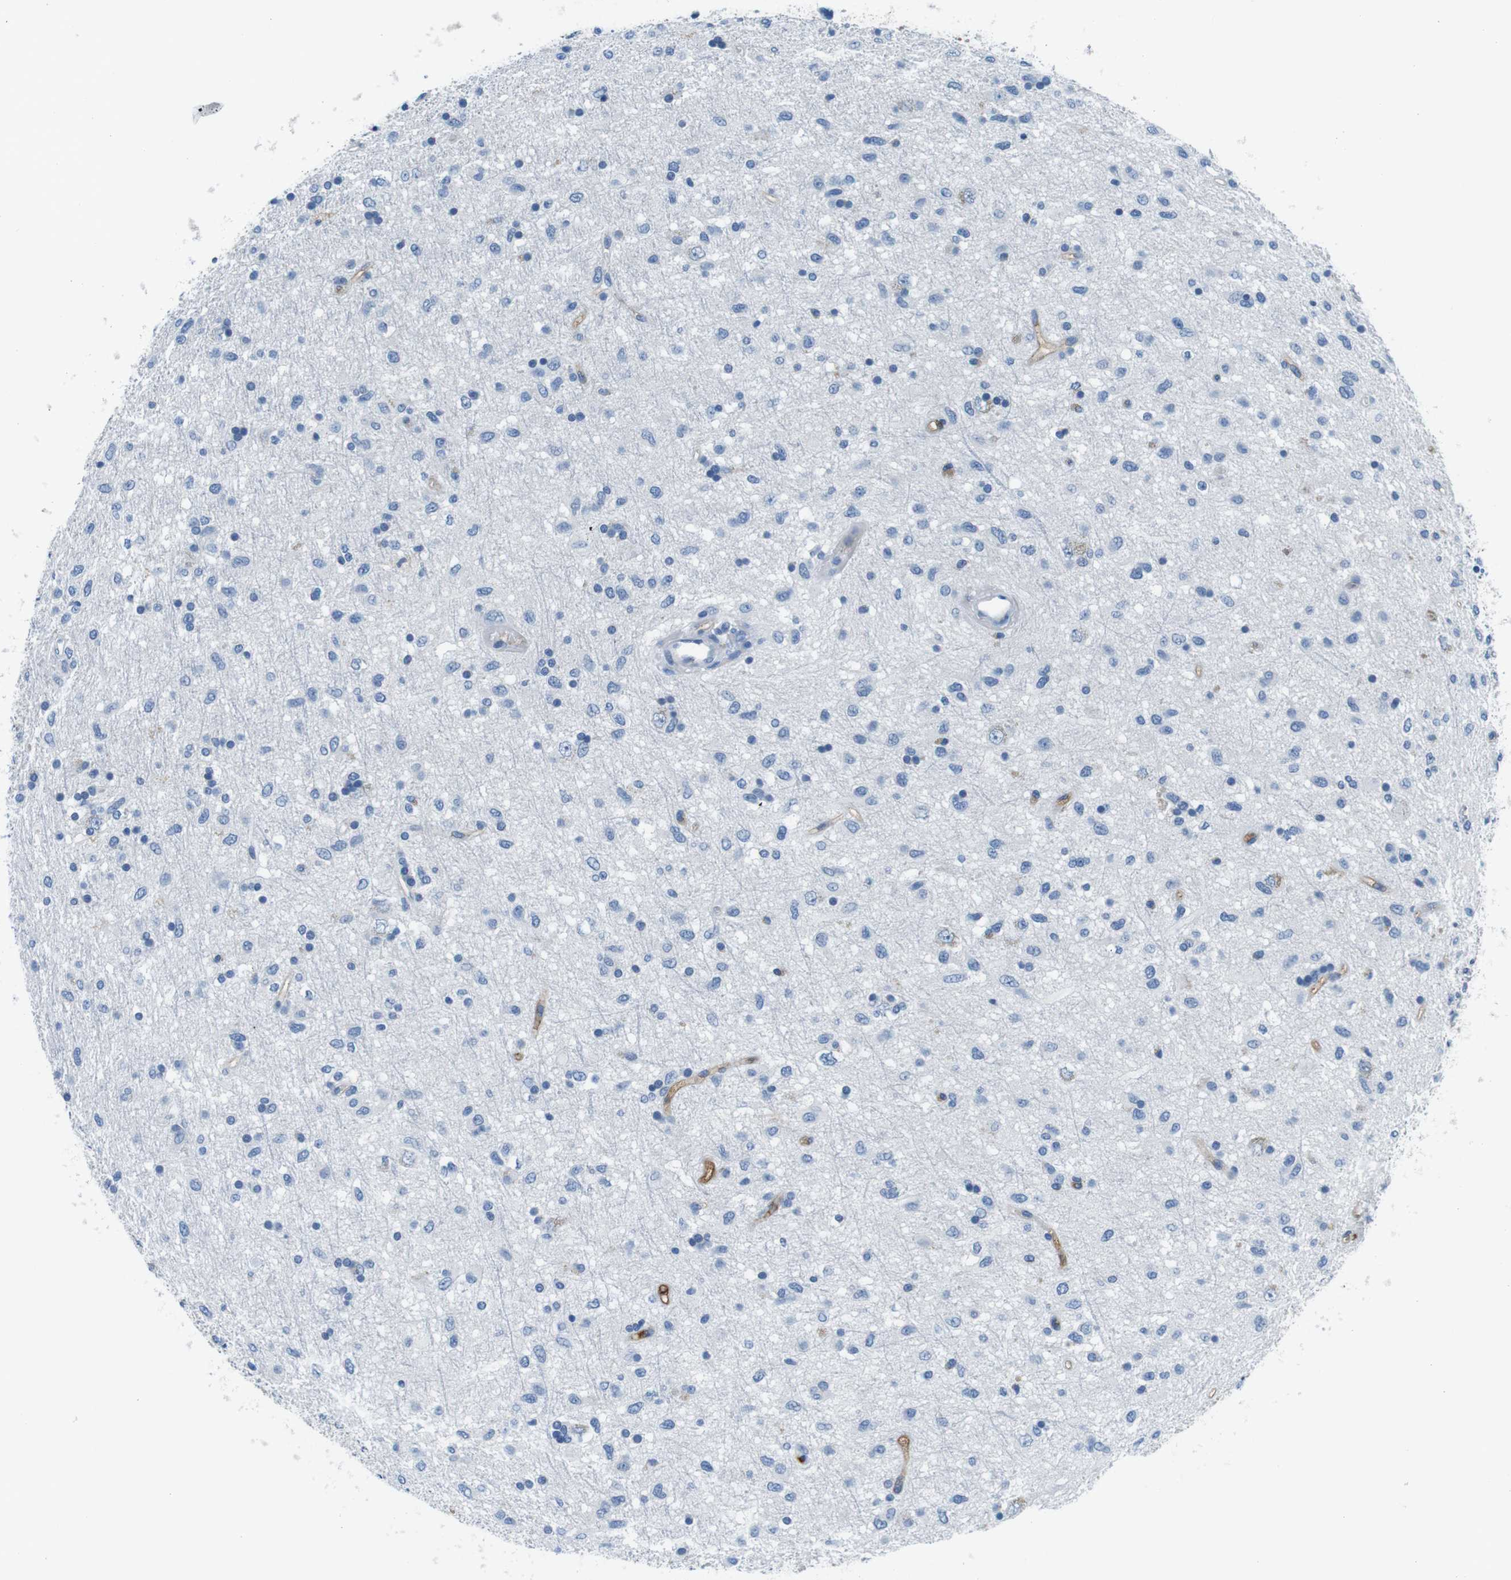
{"staining": {"intensity": "negative", "quantity": "none", "location": "none"}, "tissue": "glioma", "cell_type": "Tumor cells", "image_type": "cancer", "snomed": [{"axis": "morphology", "description": "Glioma, malignant, Low grade"}, {"axis": "topography", "description": "Brain"}], "caption": "Histopathology image shows no significant protein staining in tumor cells of low-grade glioma (malignant). Nuclei are stained in blue.", "gene": "IGHD", "patient": {"sex": "male", "age": 77}}